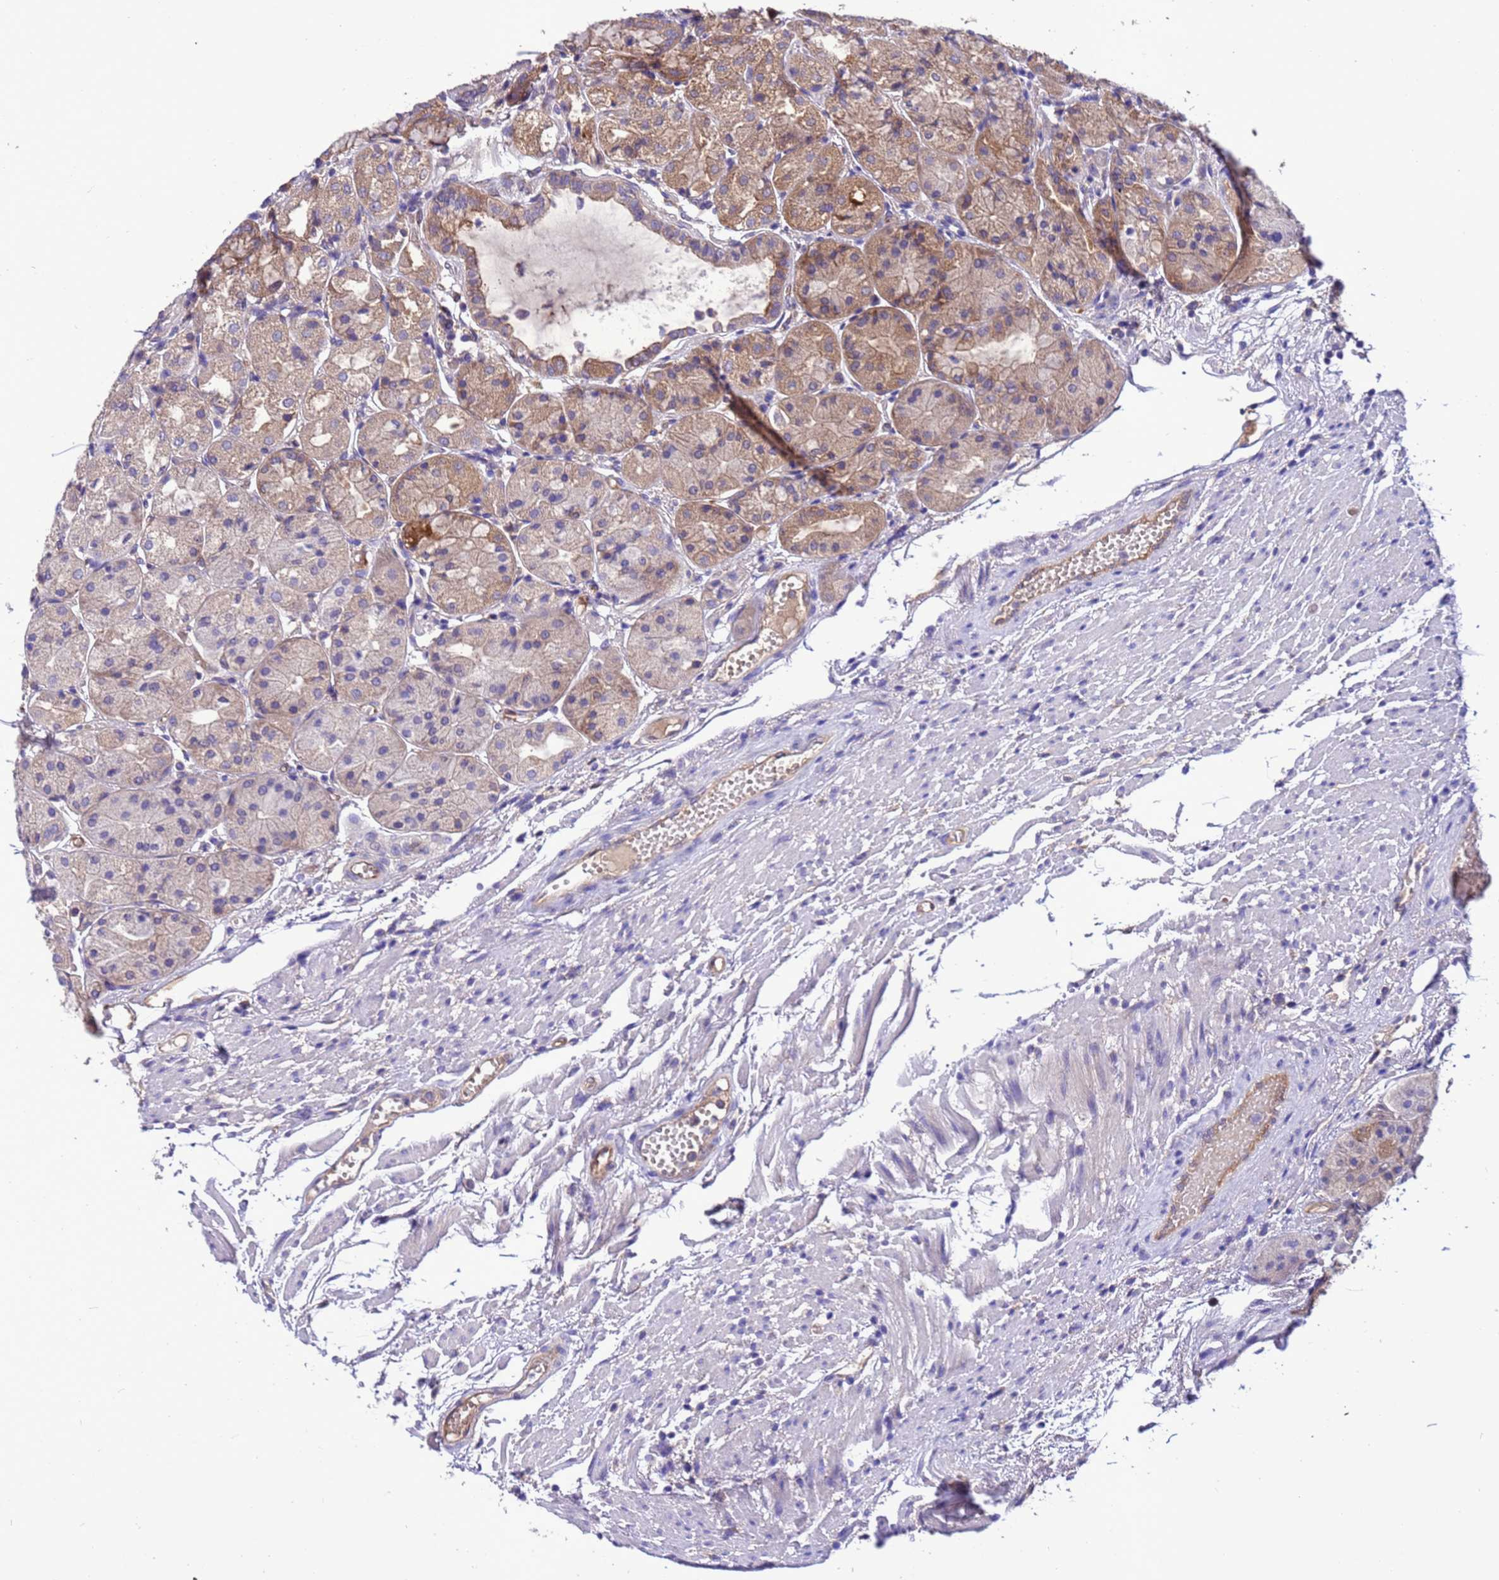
{"staining": {"intensity": "moderate", "quantity": ">75%", "location": "cytoplasmic/membranous"}, "tissue": "stomach", "cell_type": "Glandular cells", "image_type": "normal", "snomed": [{"axis": "morphology", "description": "Normal tissue, NOS"}, {"axis": "topography", "description": "Stomach, upper"}], "caption": "DAB (3,3'-diaminobenzidine) immunohistochemical staining of unremarkable stomach demonstrates moderate cytoplasmic/membranous protein expression in approximately >75% of glandular cells. (DAB = brown stain, brightfield microscopy at high magnification).", "gene": "RABEP2", "patient": {"sex": "male", "age": 72}}